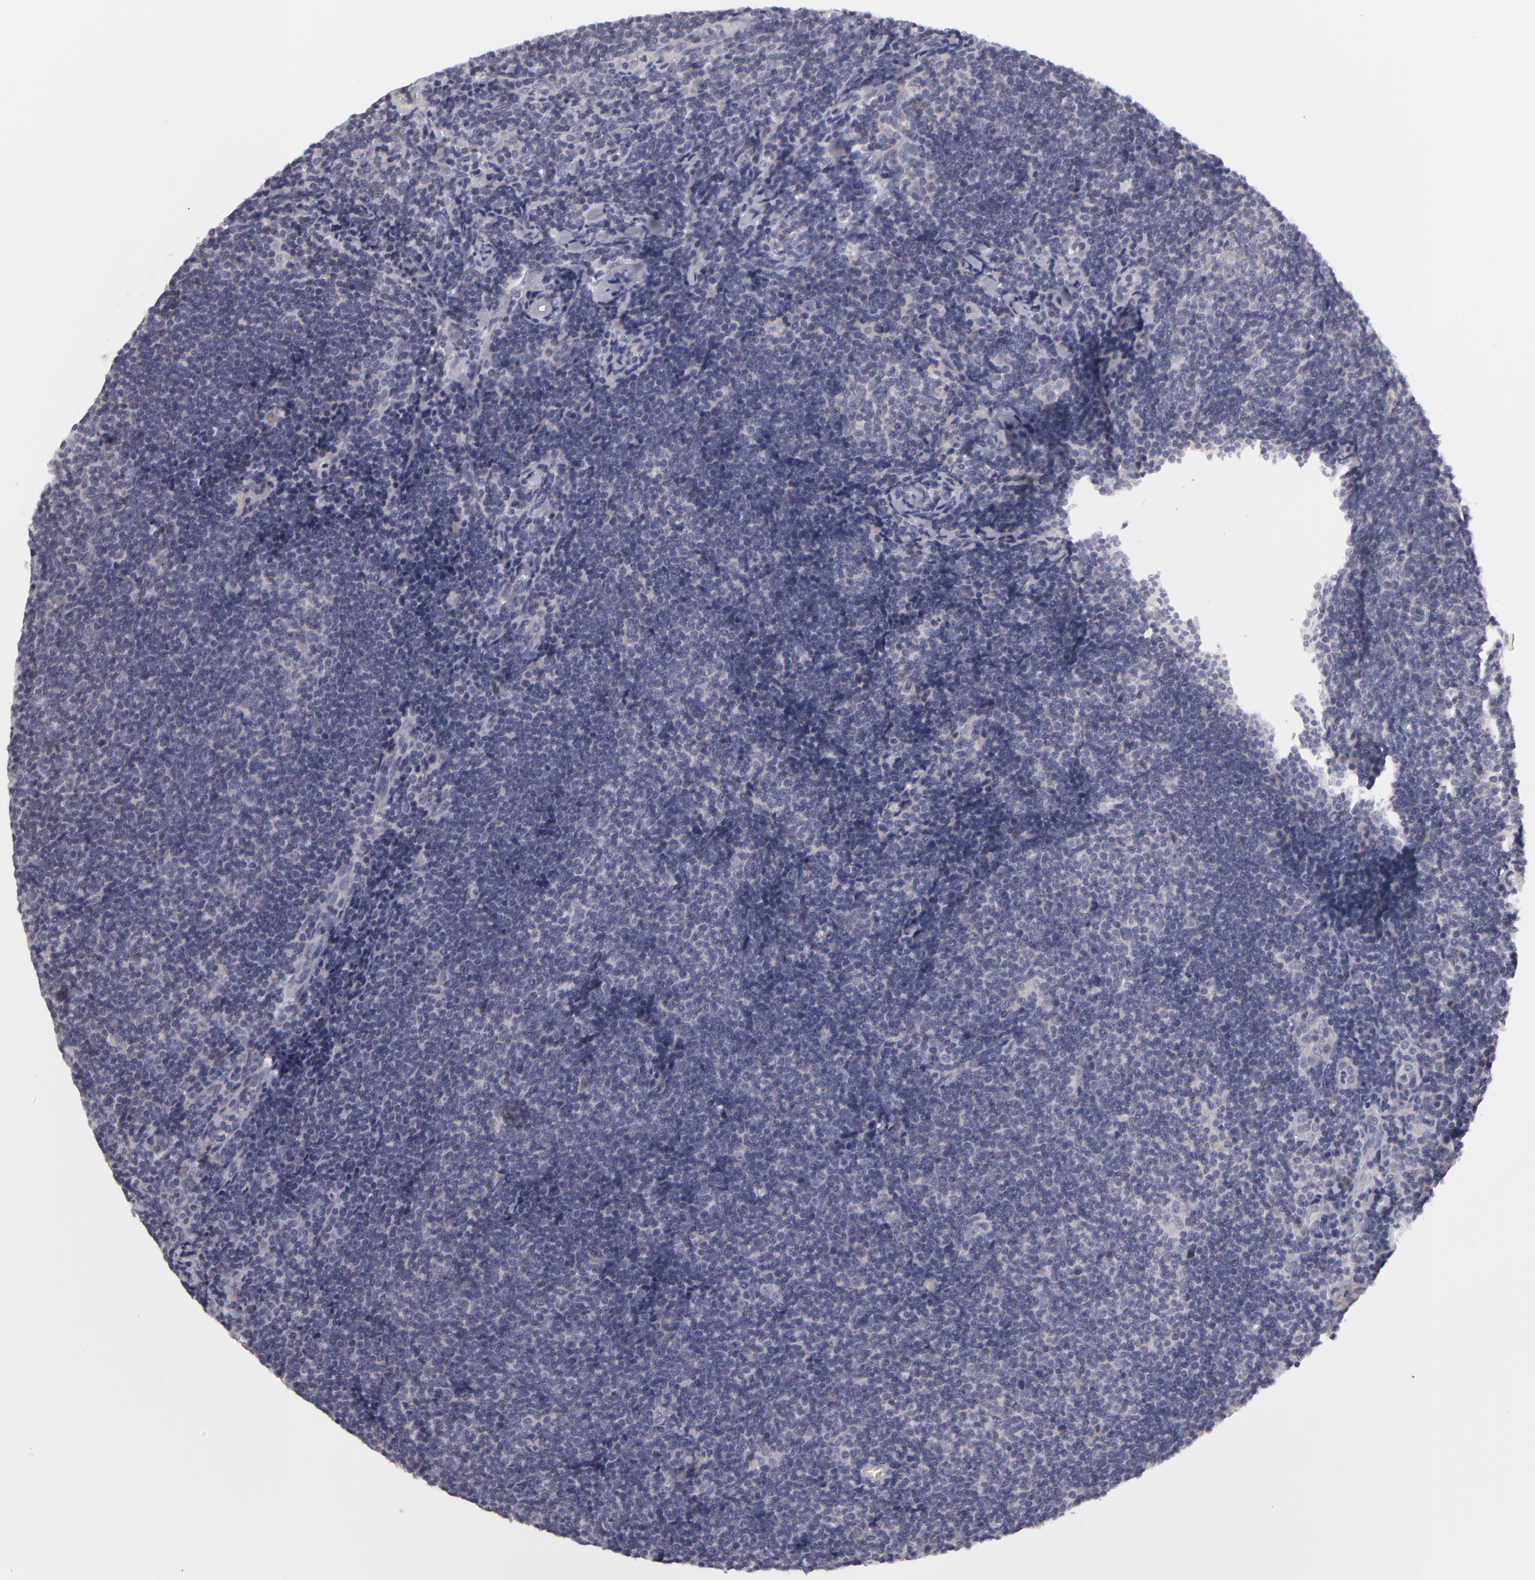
{"staining": {"intensity": "negative", "quantity": "none", "location": "none"}, "tissue": "lymphoma", "cell_type": "Tumor cells", "image_type": "cancer", "snomed": [{"axis": "morphology", "description": "Malignant lymphoma, non-Hodgkin's type, Low grade"}, {"axis": "topography", "description": "Lymph node"}], "caption": "Immunohistochemical staining of low-grade malignant lymphoma, non-Hodgkin's type reveals no significant expression in tumor cells.", "gene": "ATP2B3", "patient": {"sex": "male", "age": 49}}